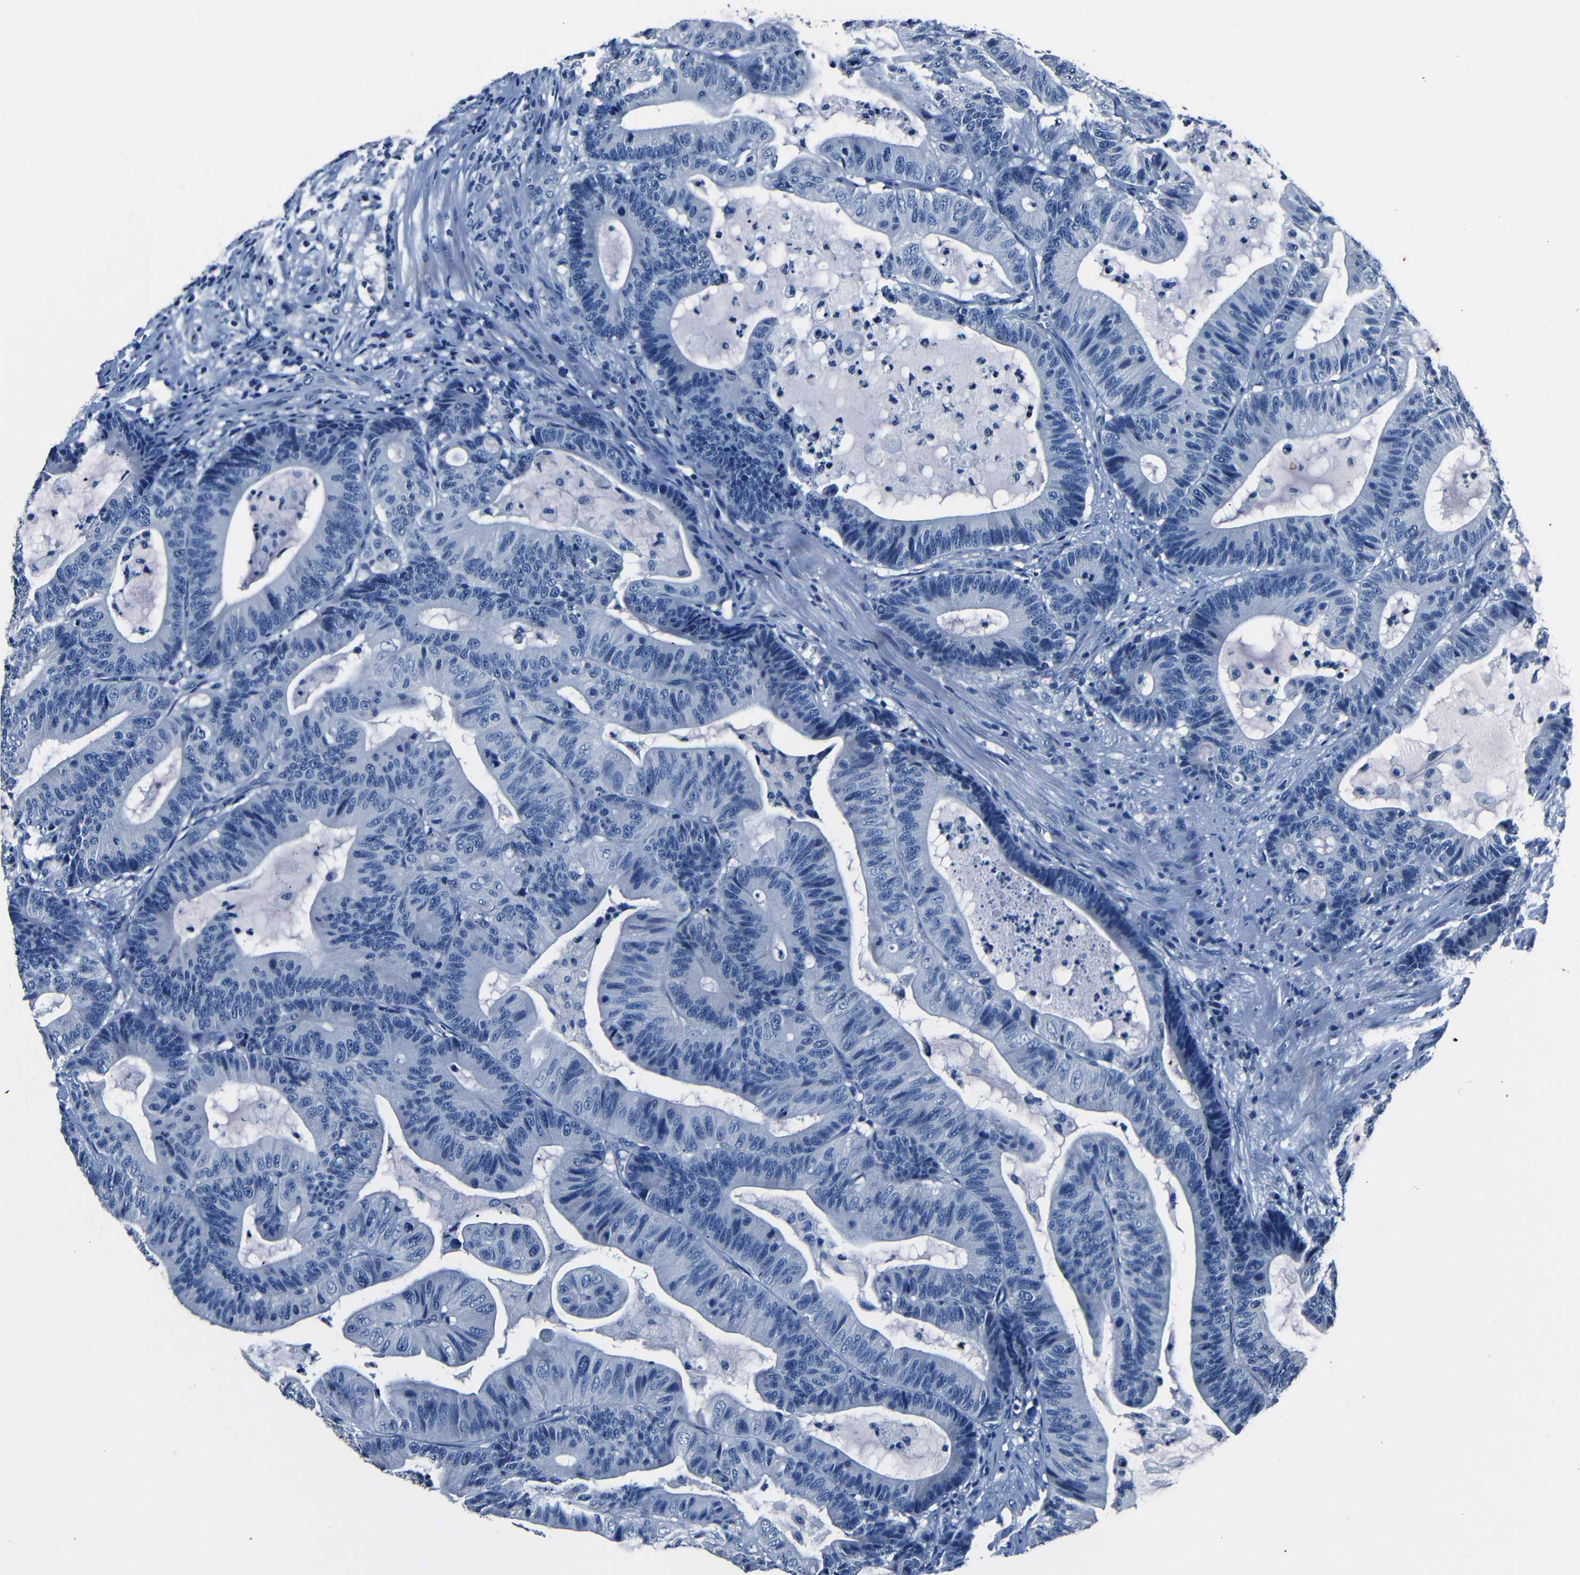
{"staining": {"intensity": "negative", "quantity": "none", "location": "none"}, "tissue": "colorectal cancer", "cell_type": "Tumor cells", "image_type": "cancer", "snomed": [{"axis": "morphology", "description": "Adenocarcinoma, NOS"}, {"axis": "topography", "description": "Colon"}], "caption": "Human colorectal cancer (adenocarcinoma) stained for a protein using immunohistochemistry (IHC) displays no staining in tumor cells.", "gene": "NCMAP", "patient": {"sex": "female", "age": 84}}